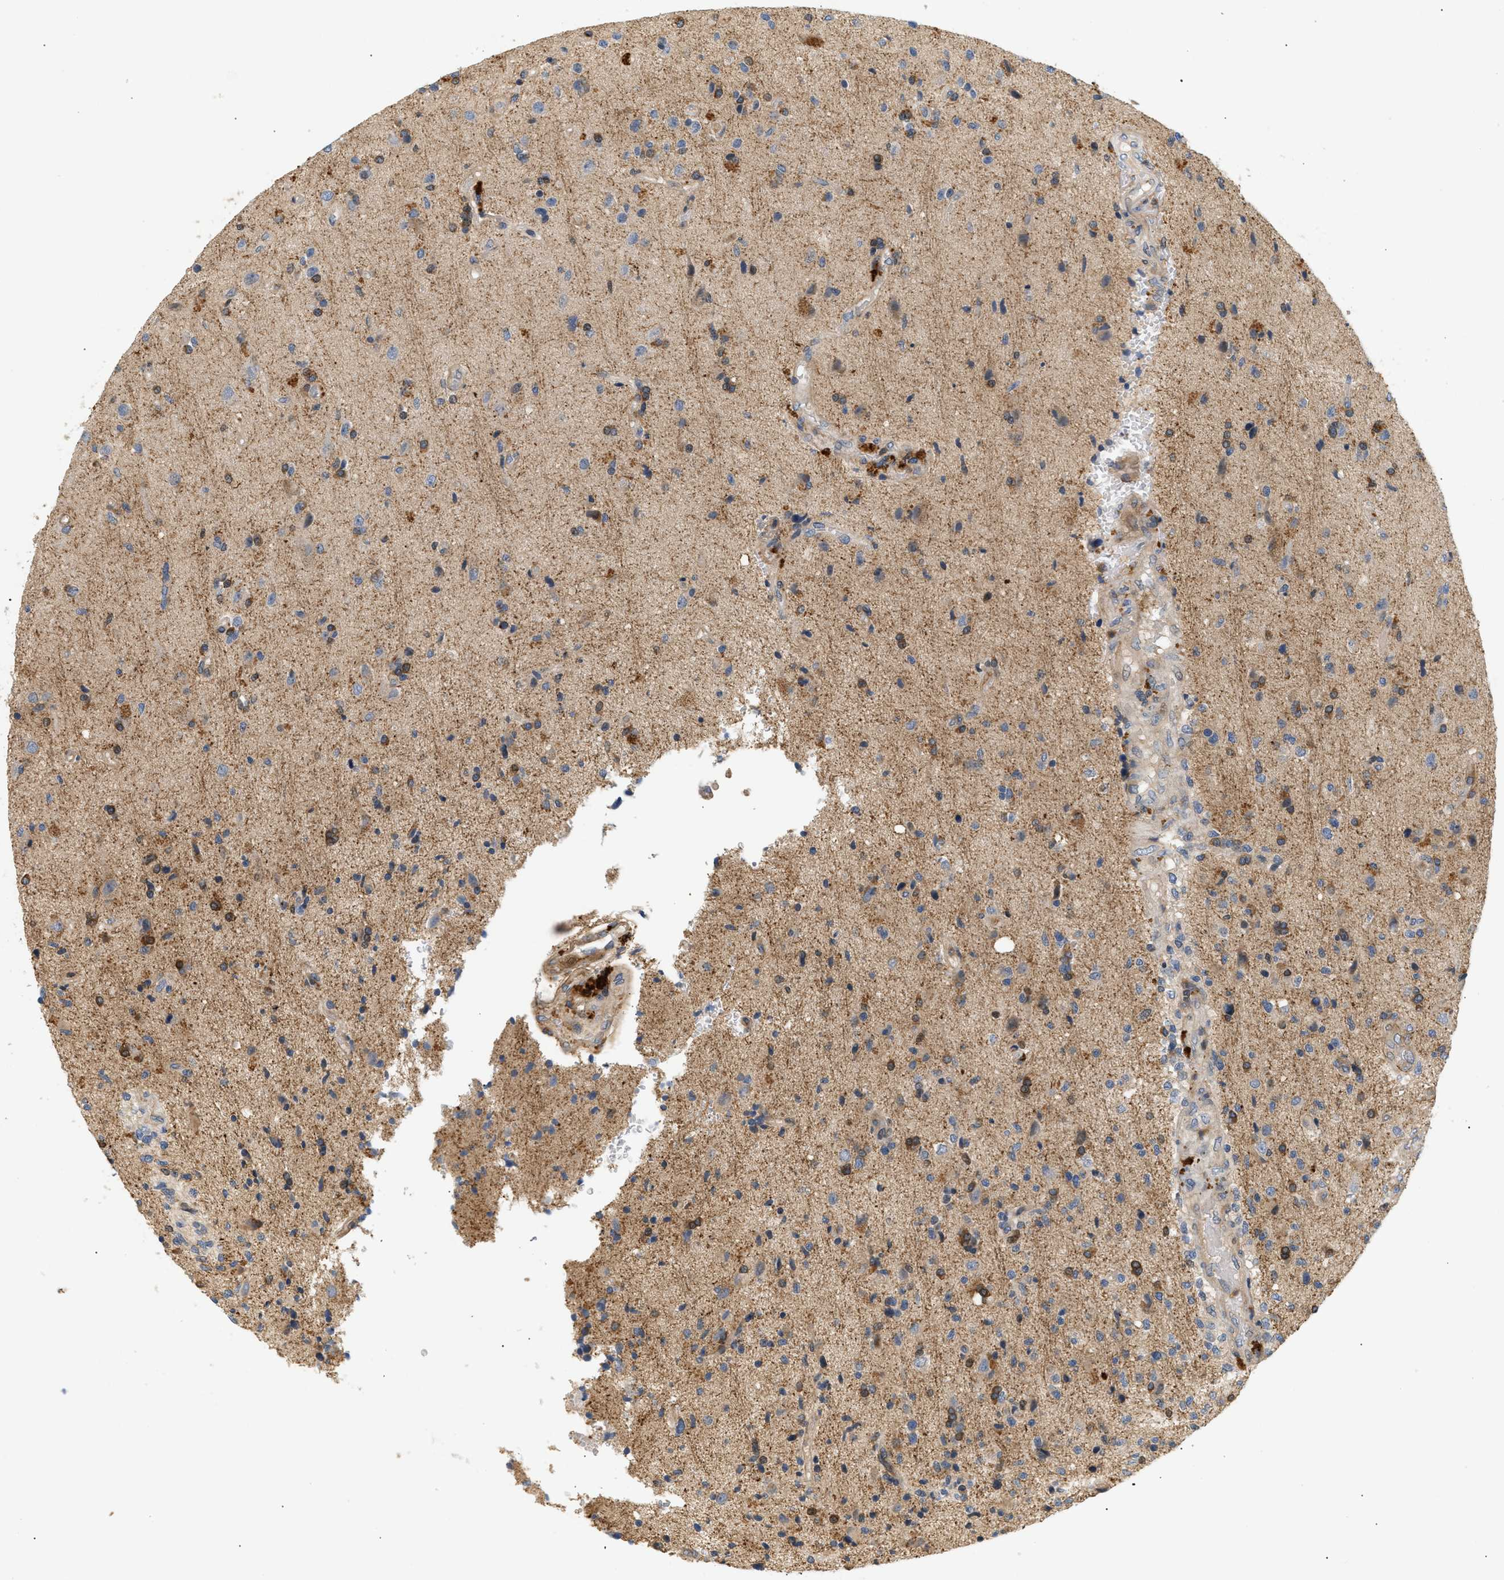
{"staining": {"intensity": "moderate", "quantity": "<25%", "location": "cytoplasmic/membranous"}, "tissue": "glioma", "cell_type": "Tumor cells", "image_type": "cancer", "snomed": [{"axis": "morphology", "description": "Glioma, malignant, High grade"}, {"axis": "topography", "description": "Brain"}], "caption": "Tumor cells exhibit low levels of moderate cytoplasmic/membranous staining in about <25% of cells in glioma. (DAB (3,3'-diaminobenzidine) = brown stain, brightfield microscopy at high magnification).", "gene": "FARS2", "patient": {"sex": "male", "age": 72}}